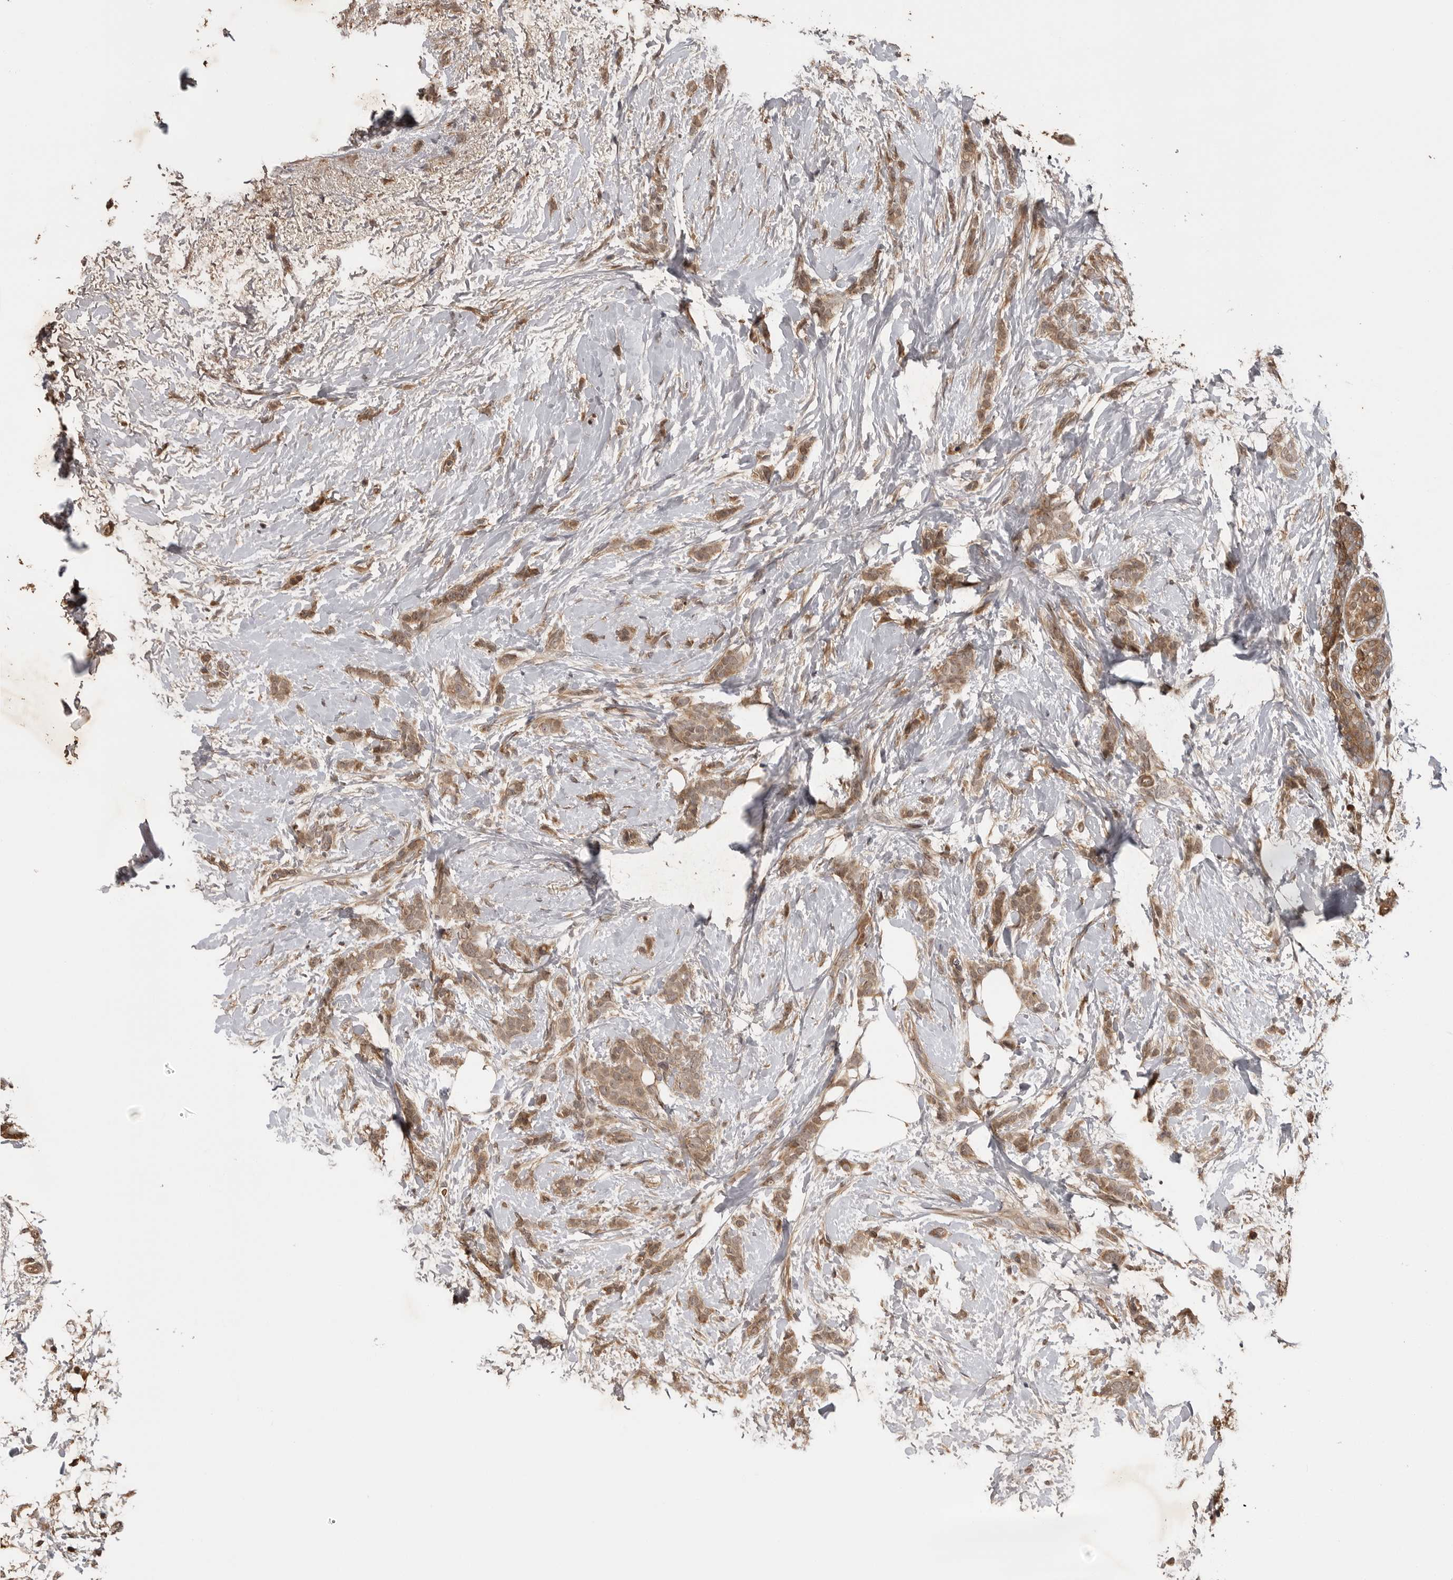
{"staining": {"intensity": "moderate", "quantity": ">75%", "location": "cytoplasmic/membranous"}, "tissue": "breast cancer", "cell_type": "Tumor cells", "image_type": "cancer", "snomed": [{"axis": "morphology", "description": "Lobular carcinoma, in situ"}, {"axis": "morphology", "description": "Lobular carcinoma"}, {"axis": "topography", "description": "Breast"}], "caption": "Immunohistochemistry (IHC) image of breast cancer (lobular carcinoma) stained for a protein (brown), which shows medium levels of moderate cytoplasmic/membranous staining in about >75% of tumor cells.", "gene": "AKAP7", "patient": {"sex": "female", "age": 41}}